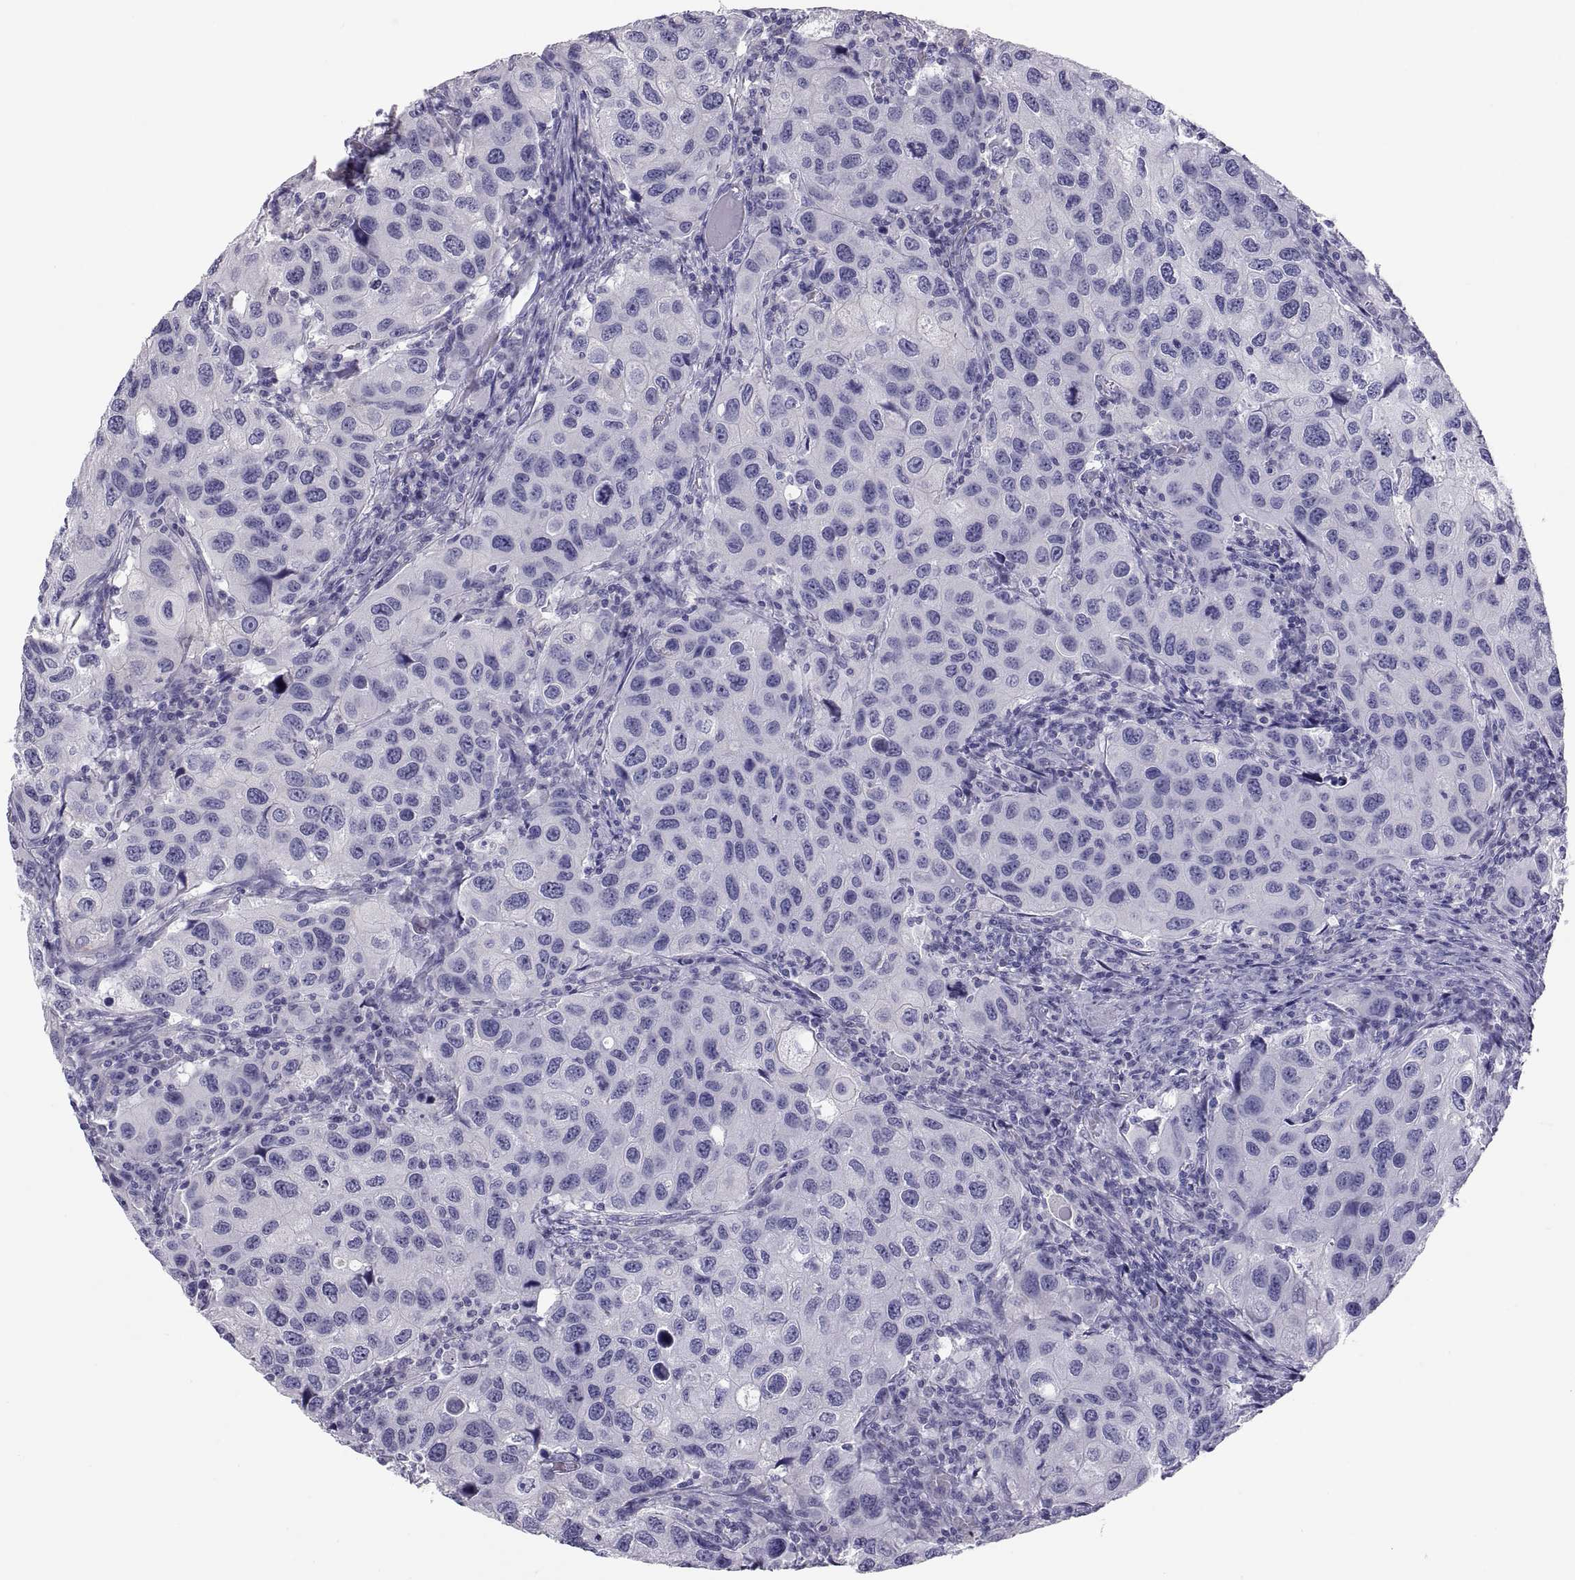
{"staining": {"intensity": "negative", "quantity": "none", "location": "none"}, "tissue": "urothelial cancer", "cell_type": "Tumor cells", "image_type": "cancer", "snomed": [{"axis": "morphology", "description": "Urothelial carcinoma, High grade"}, {"axis": "topography", "description": "Urinary bladder"}], "caption": "A photomicrograph of urothelial cancer stained for a protein demonstrates no brown staining in tumor cells.", "gene": "RNASE12", "patient": {"sex": "male", "age": 79}}